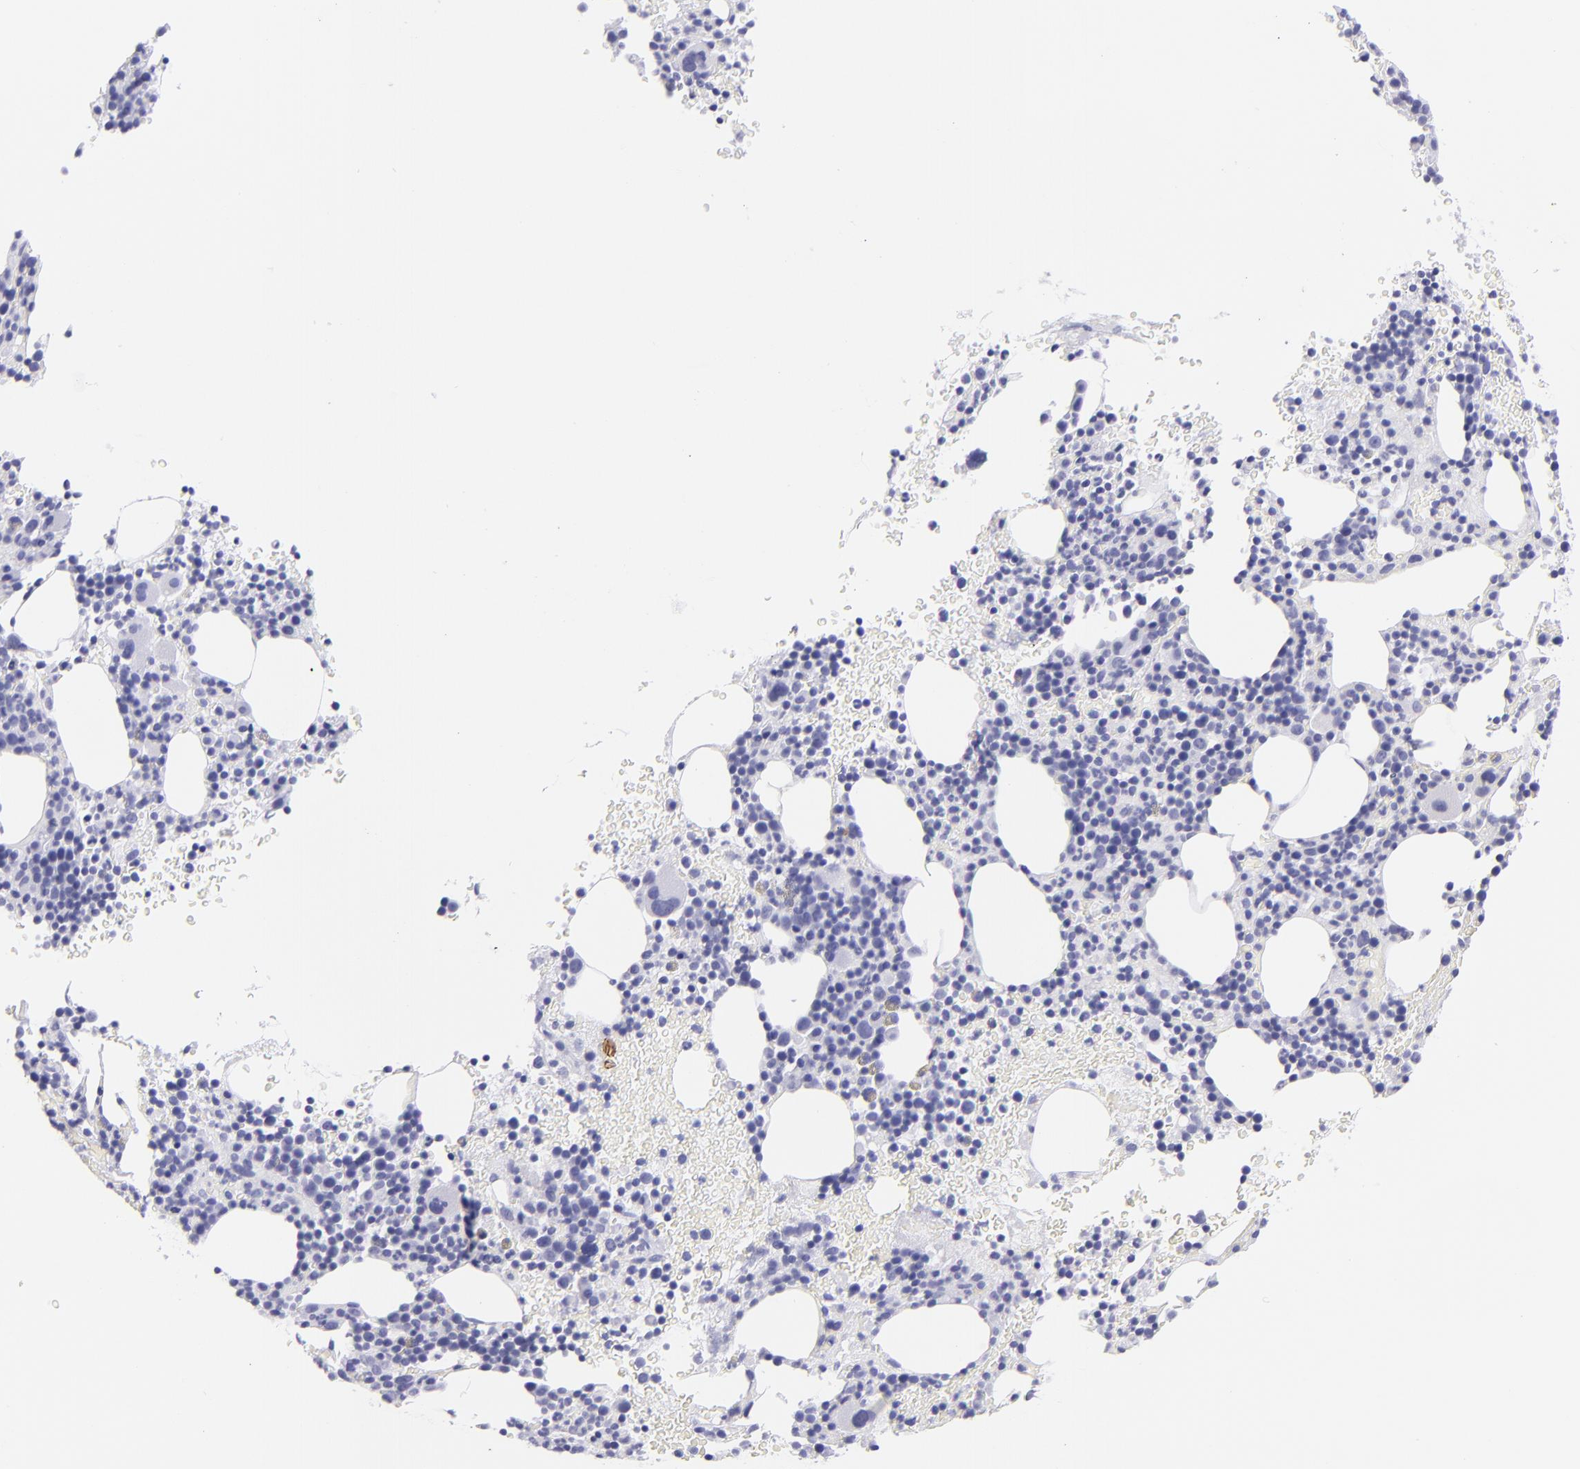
{"staining": {"intensity": "negative", "quantity": "none", "location": "none"}, "tissue": "bone marrow", "cell_type": "Hematopoietic cells", "image_type": "normal", "snomed": [{"axis": "morphology", "description": "Normal tissue, NOS"}, {"axis": "topography", "description": "Bone marrow"}], "caption": "This is an IHC histopathology image of normal human bone marrow. There is no staining in hematopoietic cells.", "gene": "PIP", "patient": {"sex": "male", "age": 86}}